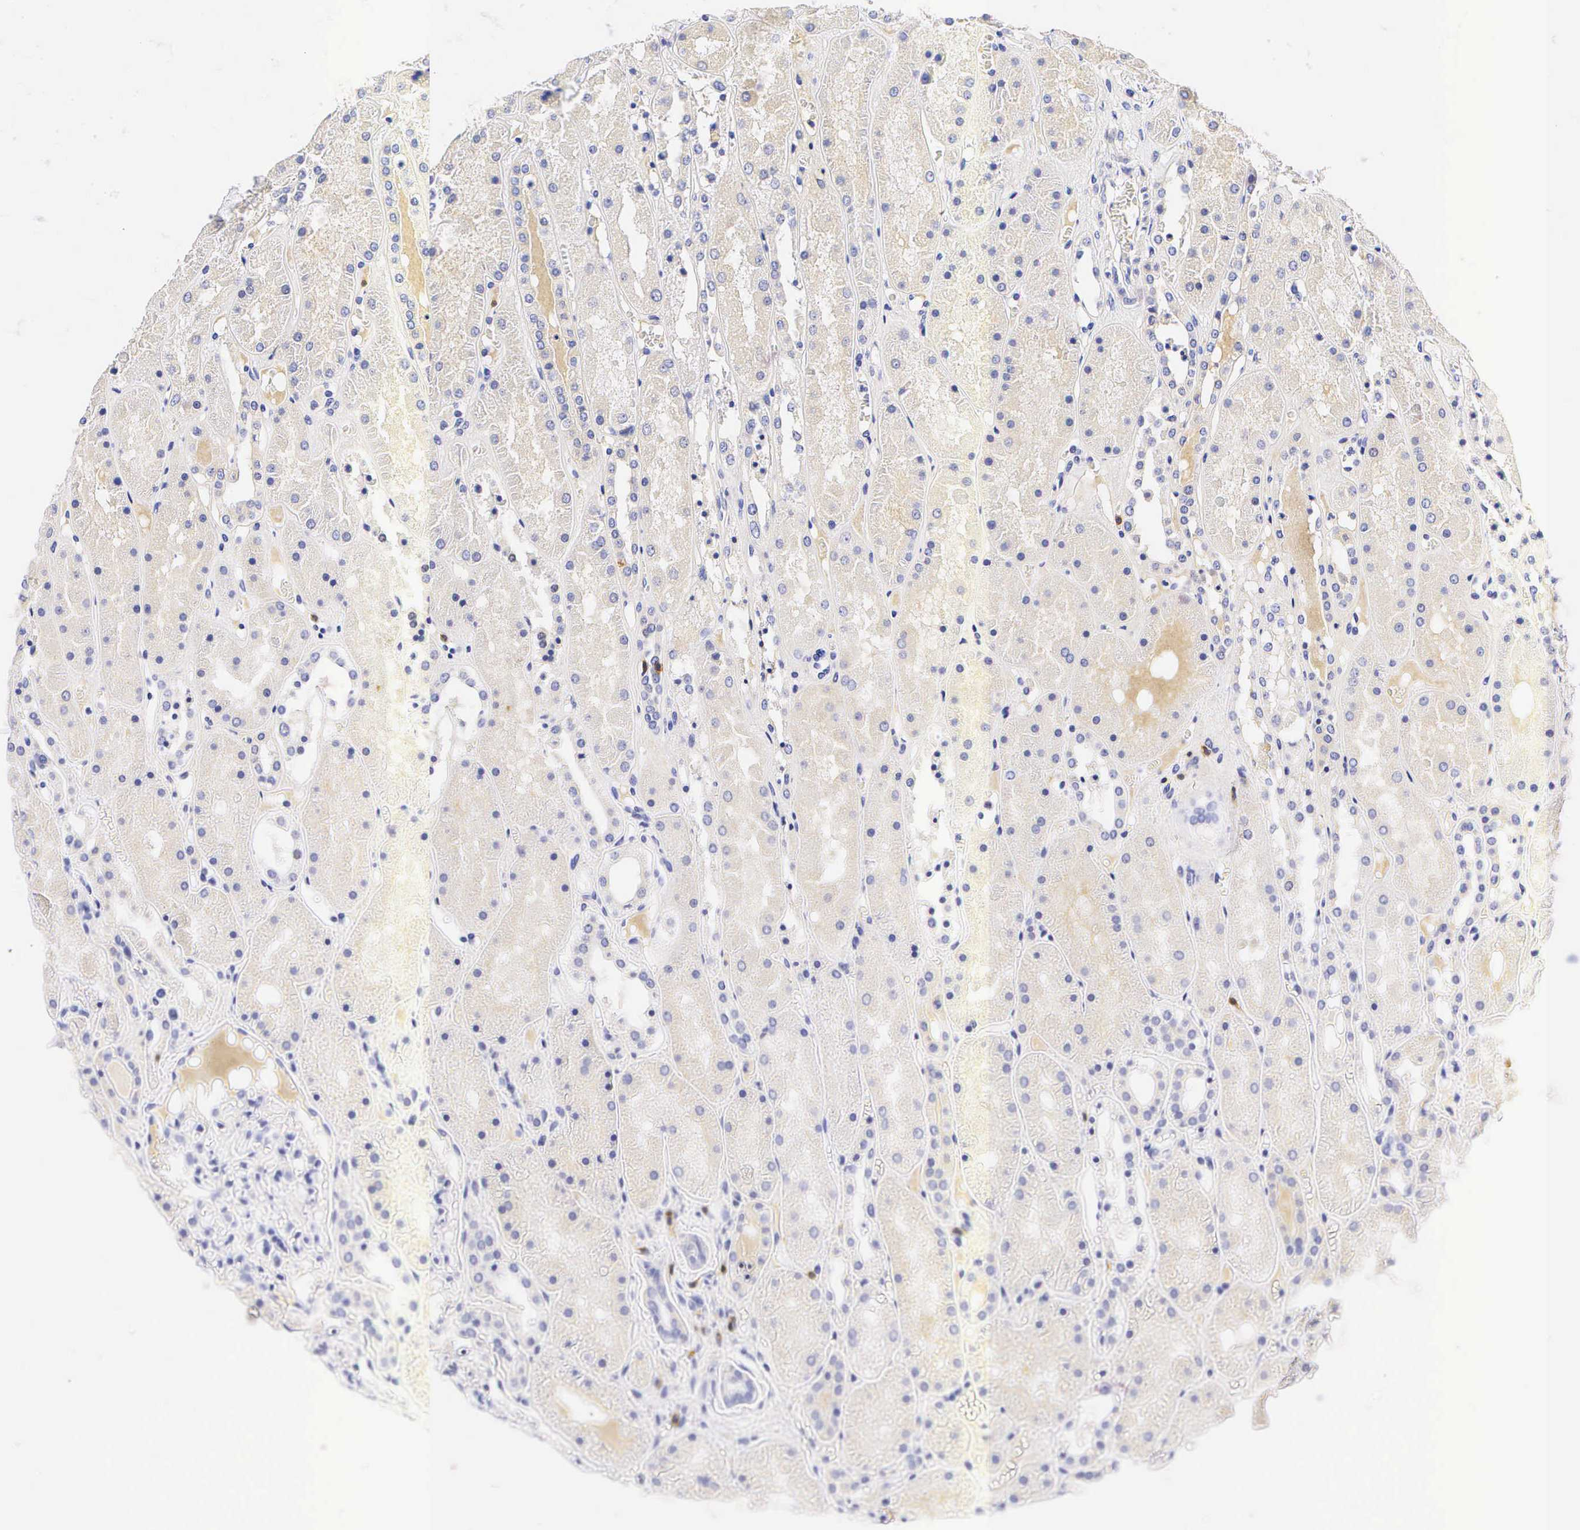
{"staining": {"intensity": "negative", "quantity": "none", "location": "none"}, "tissue": "kidney", "cell_type": "Cells in glomeruli", "image_type": "normal", "snomed": [{"axis": "morphology", "description": "Normal tissue, NOS"}, {"axis": "topography", "description": "Kidney"}], "caption": "Immunohistochemical staining of normal kidney exhibits no significant staining in cells in glomeruli.", "gene": "CD3E", "patient": {"sex": "male", "age": 36}}